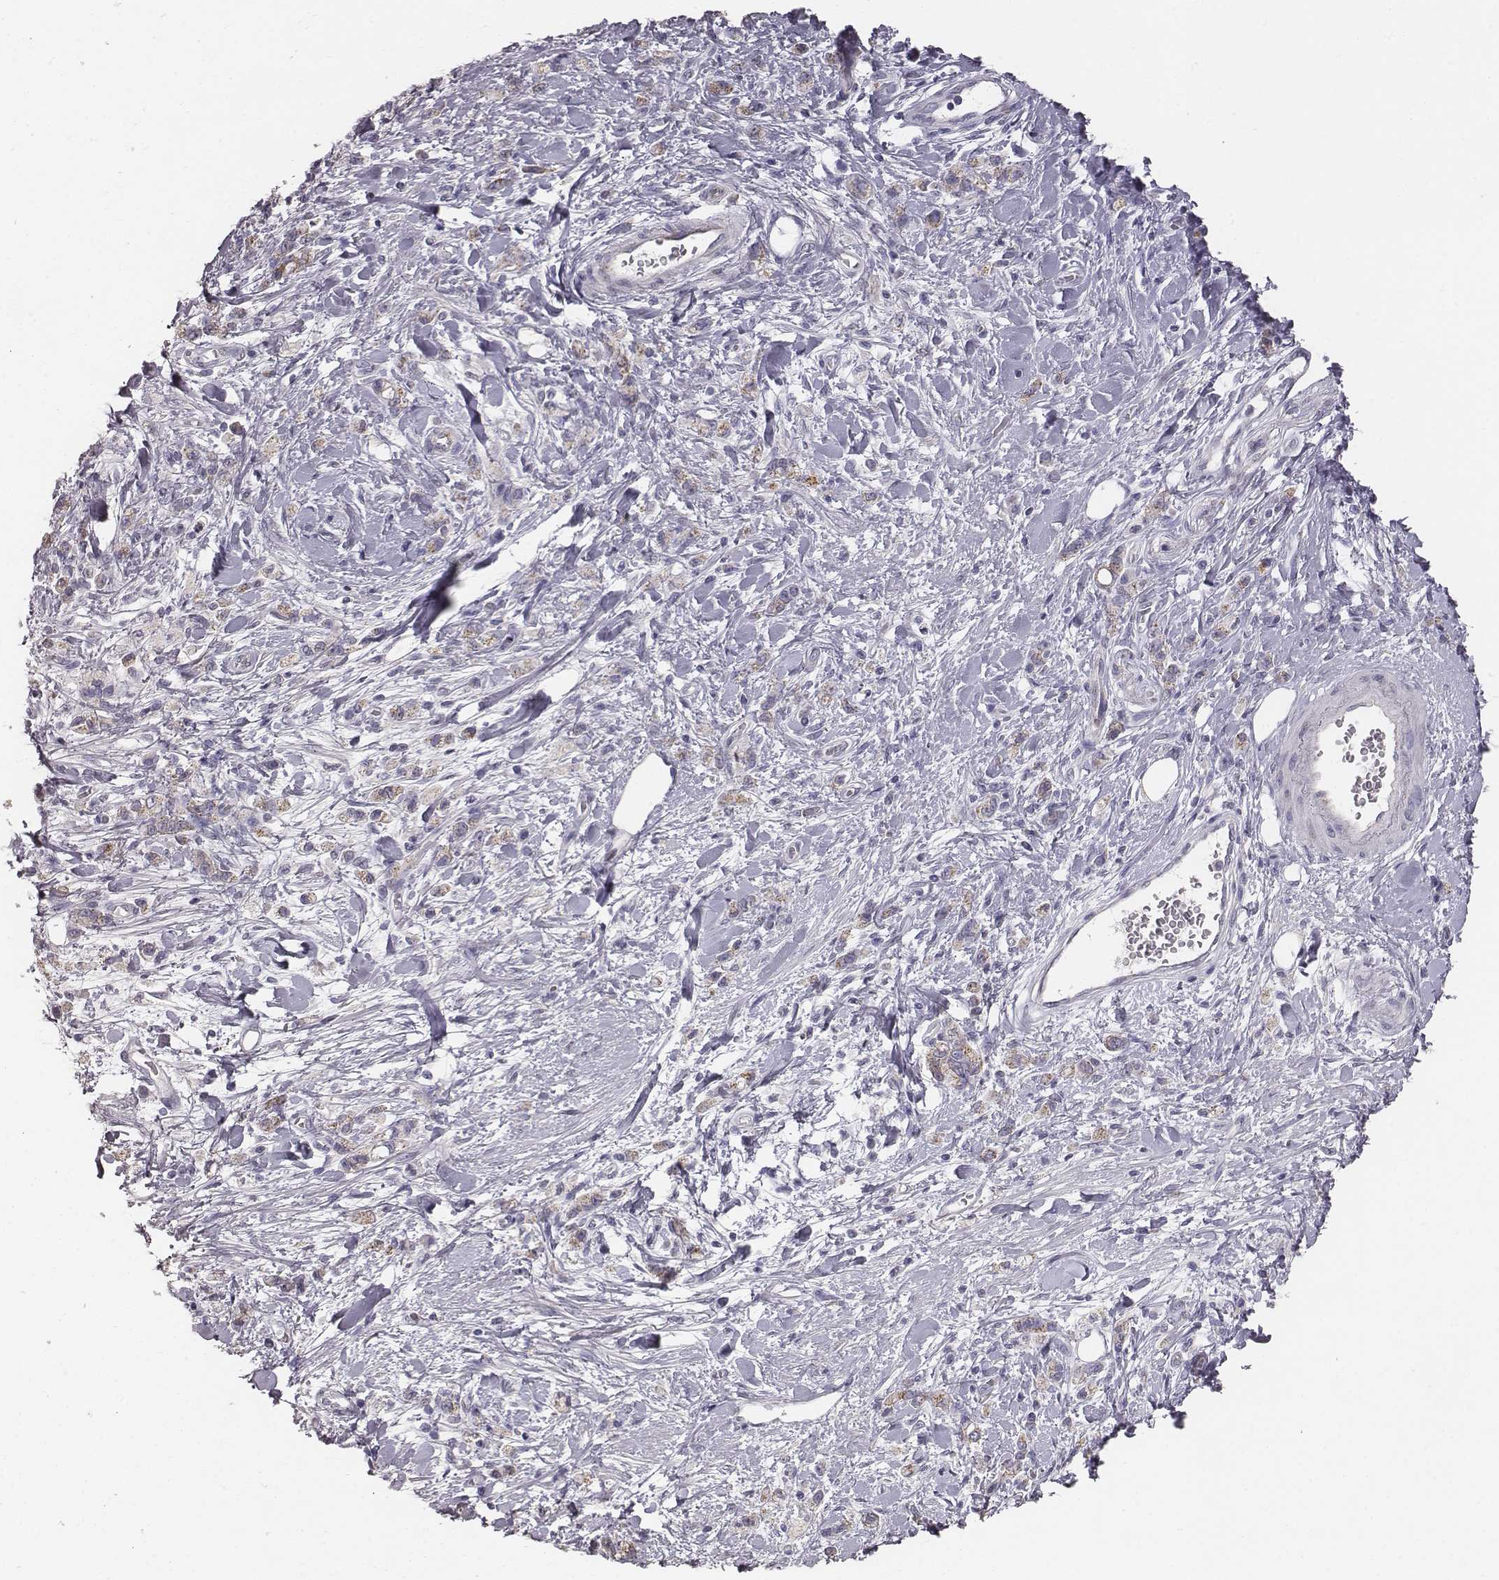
{"staining": {"intensity": "weak", "quantity": ">75%", "location": "cytoplasmic/membranous"}, "tissue": "stomach cancer", "cell_type": "Tumor cells", "image_type": "cancer", "snomed": [{"axis": "morphology", "description": "Adenocarcinoma, NOS"}, {"axis": "topography", "description": "Stomach"}], "caption": "Immunohistochemical staining of stomach cancer demonstrates low levels of weak cytoplasmic/membranous positivity in about >75% of tumor cells. (brown staining indicates protein expression, while blue staining denotes nuclei).", "gene": "ABCD3", "patient": {"sex": "male", "age": 77}}